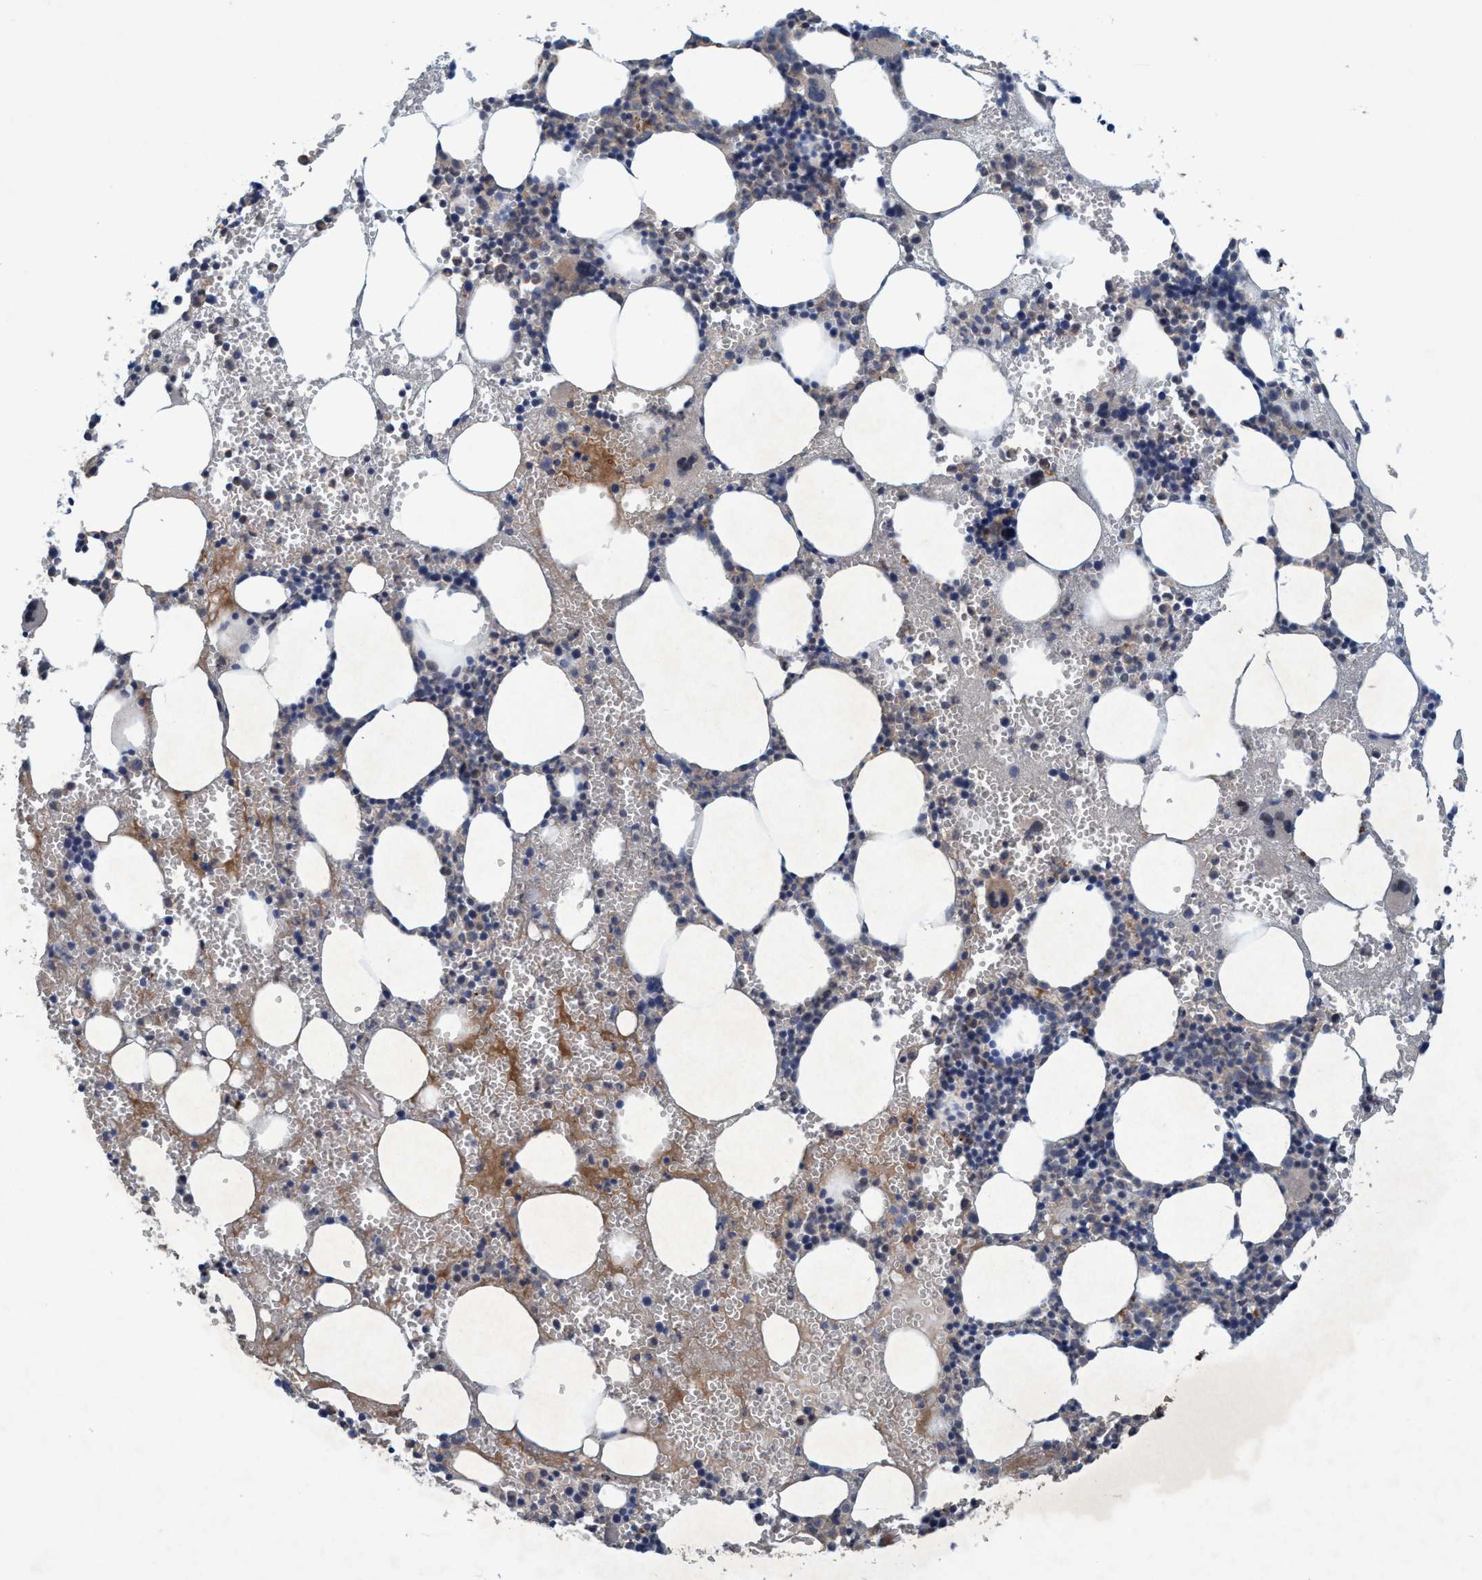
{"staining": {"intensity": "weak", "quantity": "<25%", "location": "cytoplasmic/membranous"}, "tissue": "bone marrow", "cell_type": "Hematopoietic cells", "image_type": "normal", "snomed": [{"axis": "morphology", "description": "Normal tissue, NOS"}, {"axis": "morphology", "description": "Inflammation, NOS"}, {"axis": "topography", "description": "Bone marrow"}], "caption": "This is a photomicrograph of immunohistochemistry (IHC) staining of unremarkable bone marrow, which shows no positivity in hematopoietic cells.", "gene": "RNF208", "patient": {"sex": "female", "age": 67}}